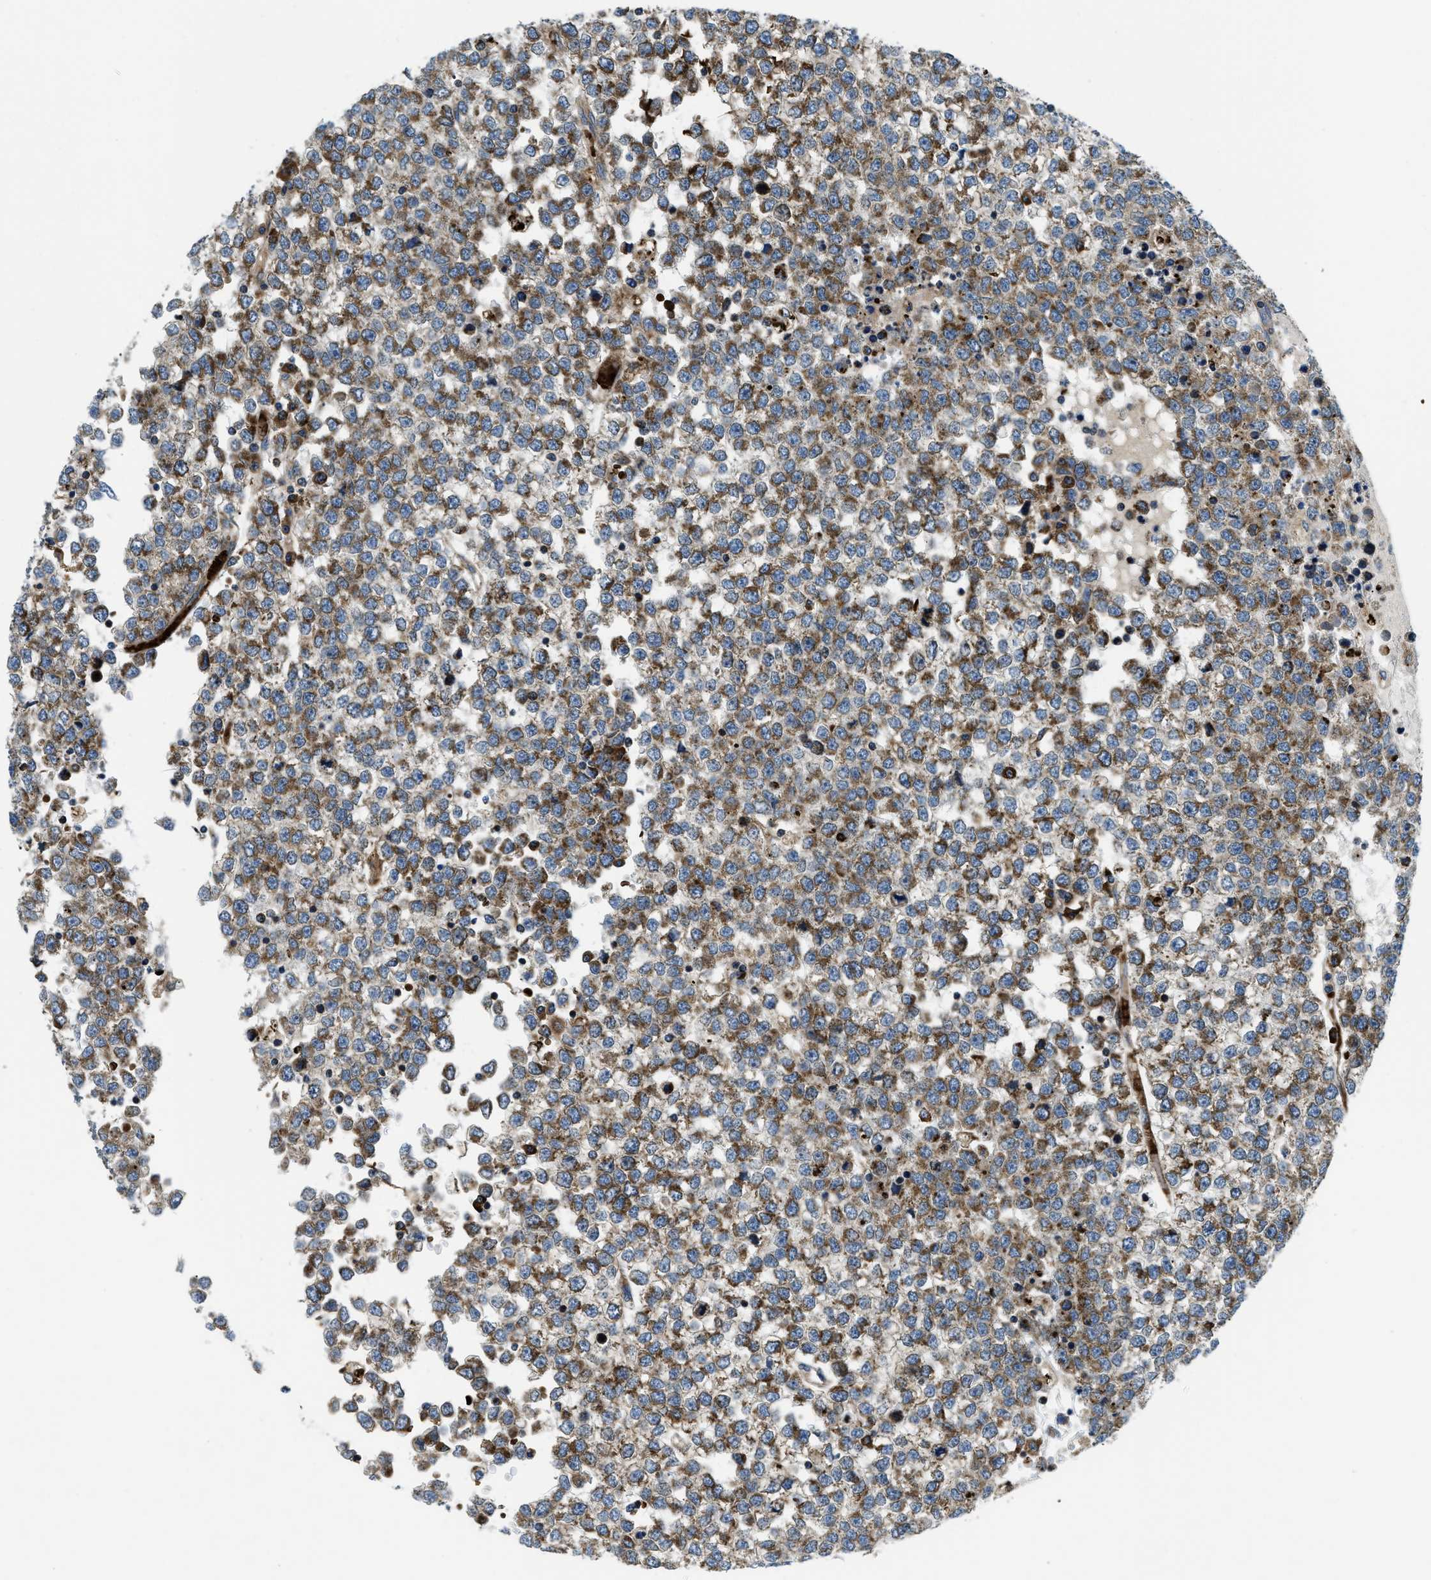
{"staining": {"intensity": "moderate", "quantity": ">75%", "location": "cytoplasmic/membranous"}, "tissue": "testis cancer", "cell_type": "Tumor cells", "image_type": "cancer", "snomed": [{"axis": "morphology", "description": "Seminoma, NOS"}, {"axis": "topography", "description": "Testis"}], "caption": "Immunohistochemical staining of testis cancer (seminoma) displays moderate cytoplasmic/membranous protein expression in approximately >75% of tumor cells.", "gene": "CSPG4", "patient": {"sex": "male", "age": 65}}